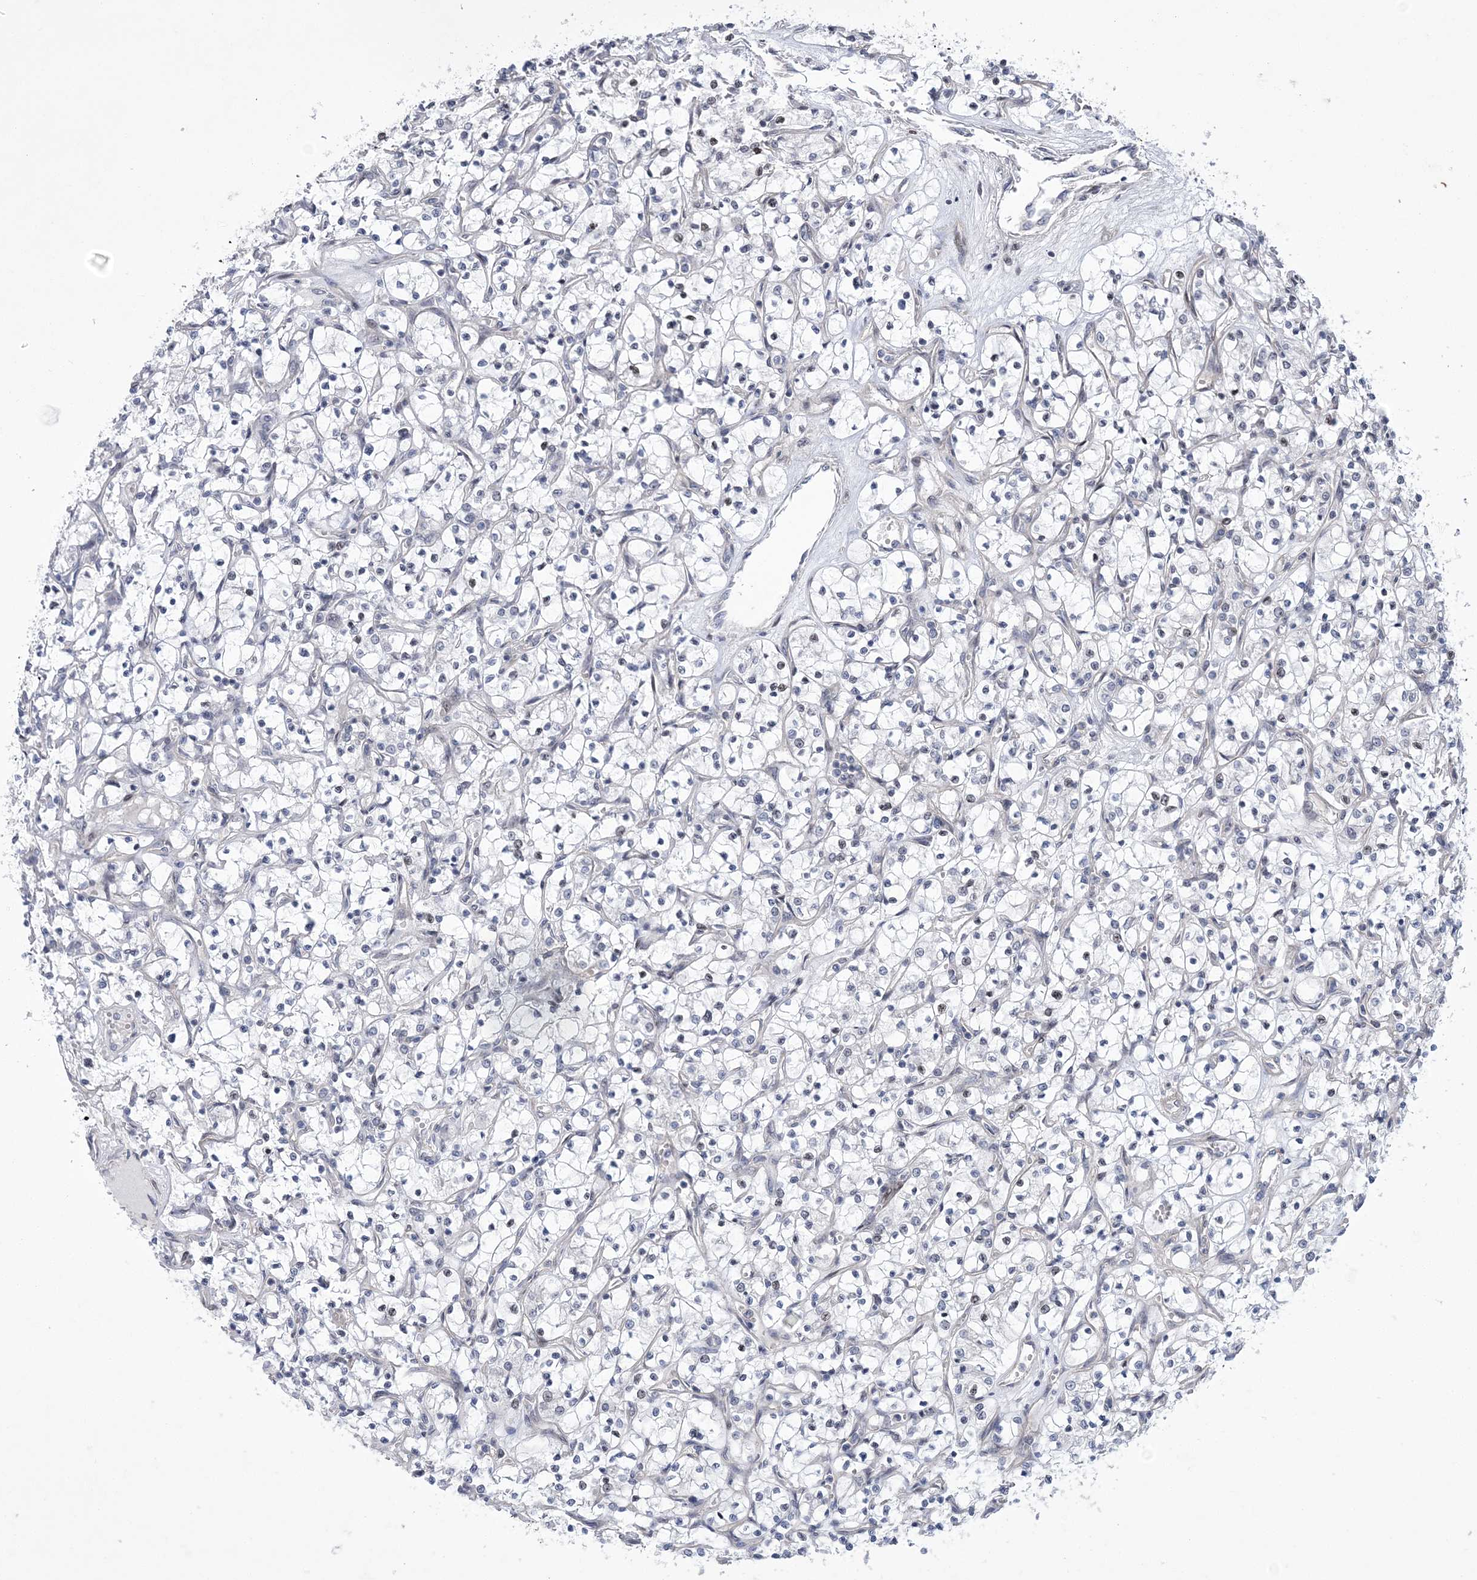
{"staining": {"intensity": "negative", "quantity": "none", "location": "none"}, "tissue": "renal cancer", "cell_type": "Tumor cells", "image_type": "cancer", "snomed": [{"axis": "morphology", "description": "Adenocarcinoma, NOS"}, {"axis": "topography", "description": "Kidney"}], "caption": "The photomicrograph exhibits no significant expression in tumor cells of adenocarcinoma (renal).", "gene": "HOMEZ", "patient": {"sex": "female", "age": 69}}